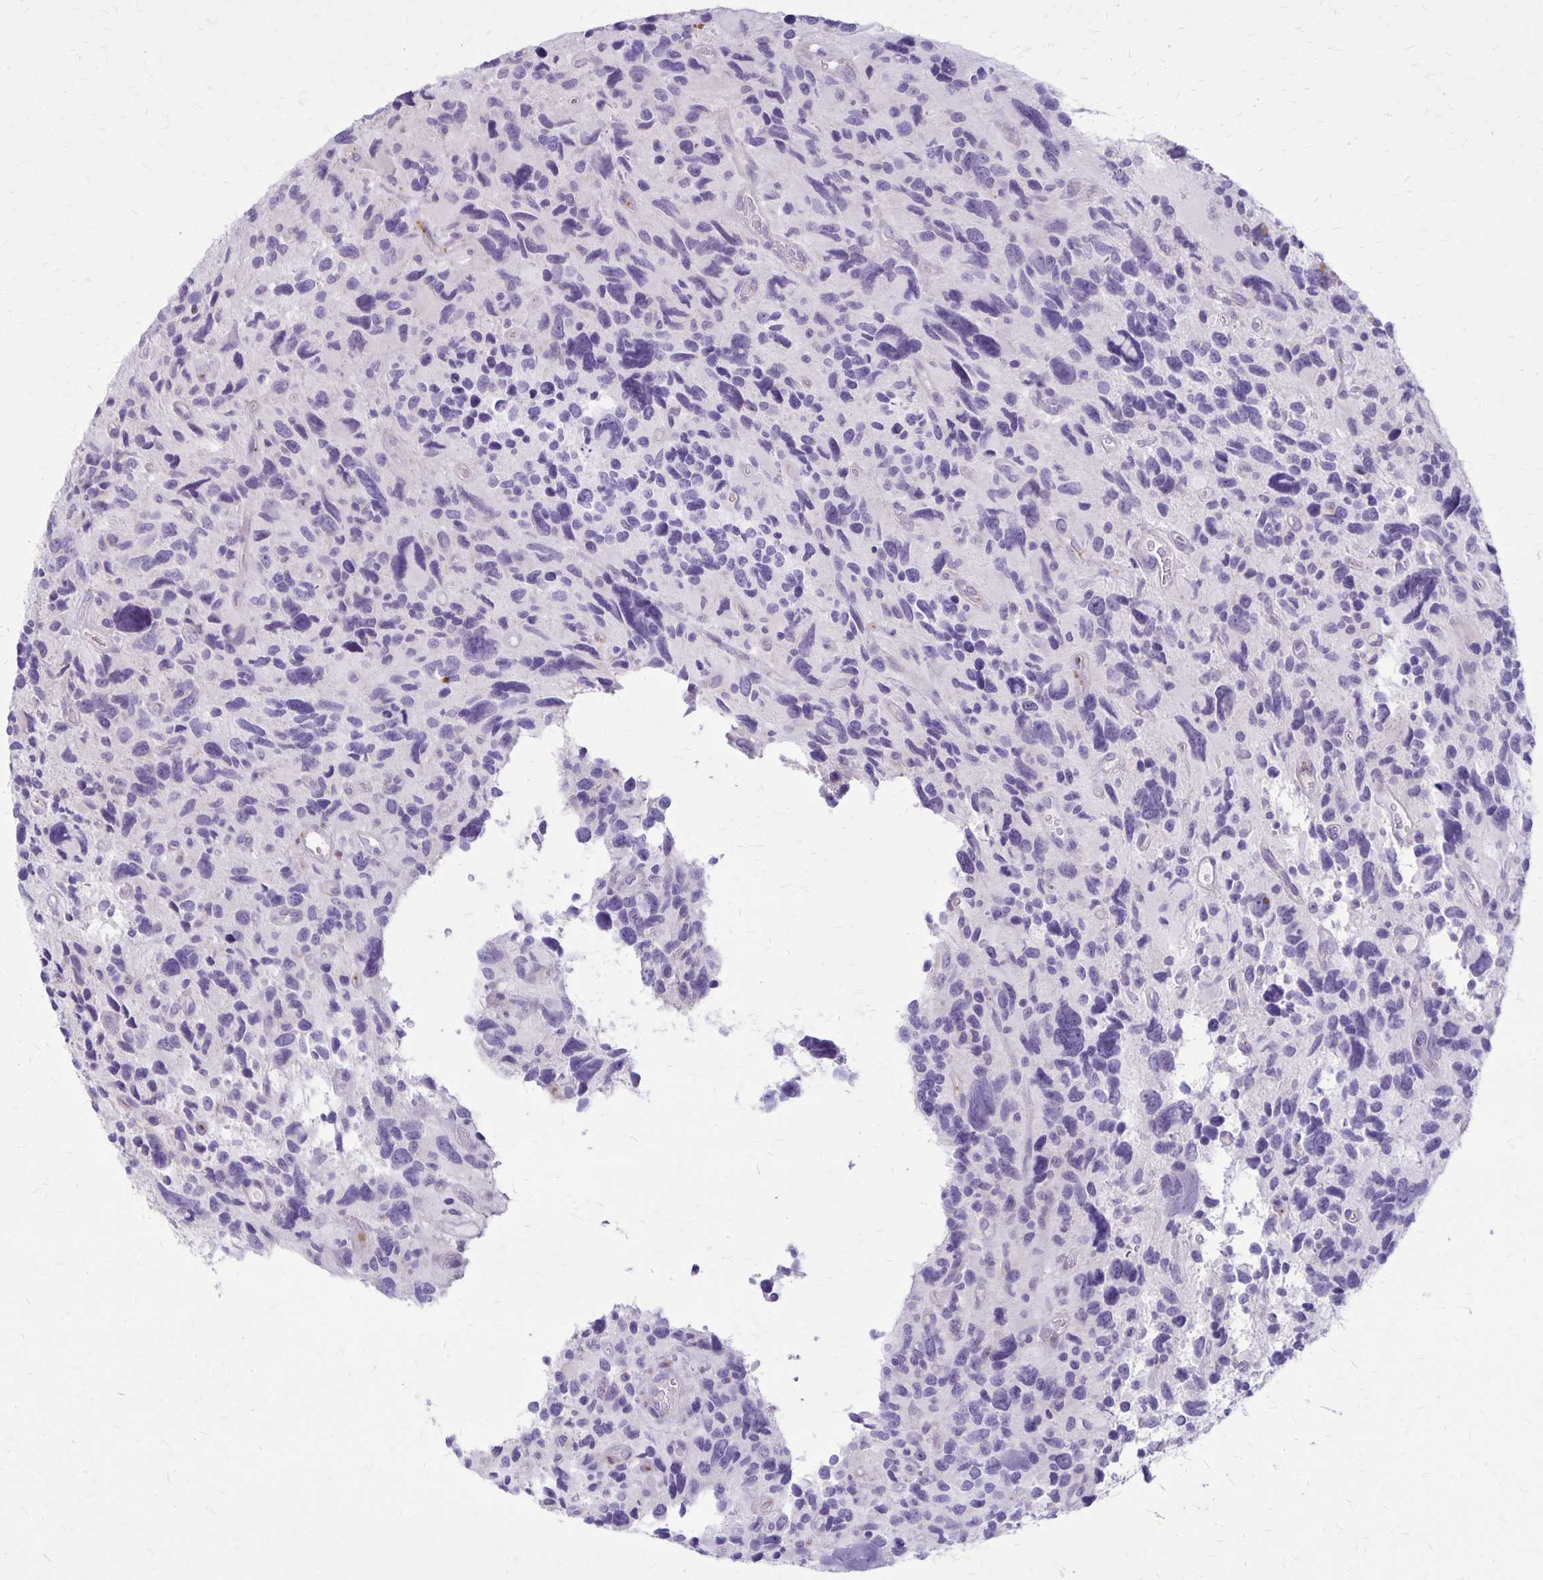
{"staining": {"intensity": "negative", "quantity": "none", "location": "none"}, "tissue": "glioma", "cell_type": "Tumor cells", "image_type": "cancer", "snomed": [{"axis": "morphology", "description": "Glioma, malignant, High grade"}, {"axis": "topography", "description": "Brain"}], "caption": "The histopathology image reveals no significant staining in tumor cells of malignant high-grade glioma. (Brightfield microscopy of DAB IHC at high magnification).", "gene": "GP9", "patient": {"sex": "male", "age": 46}}